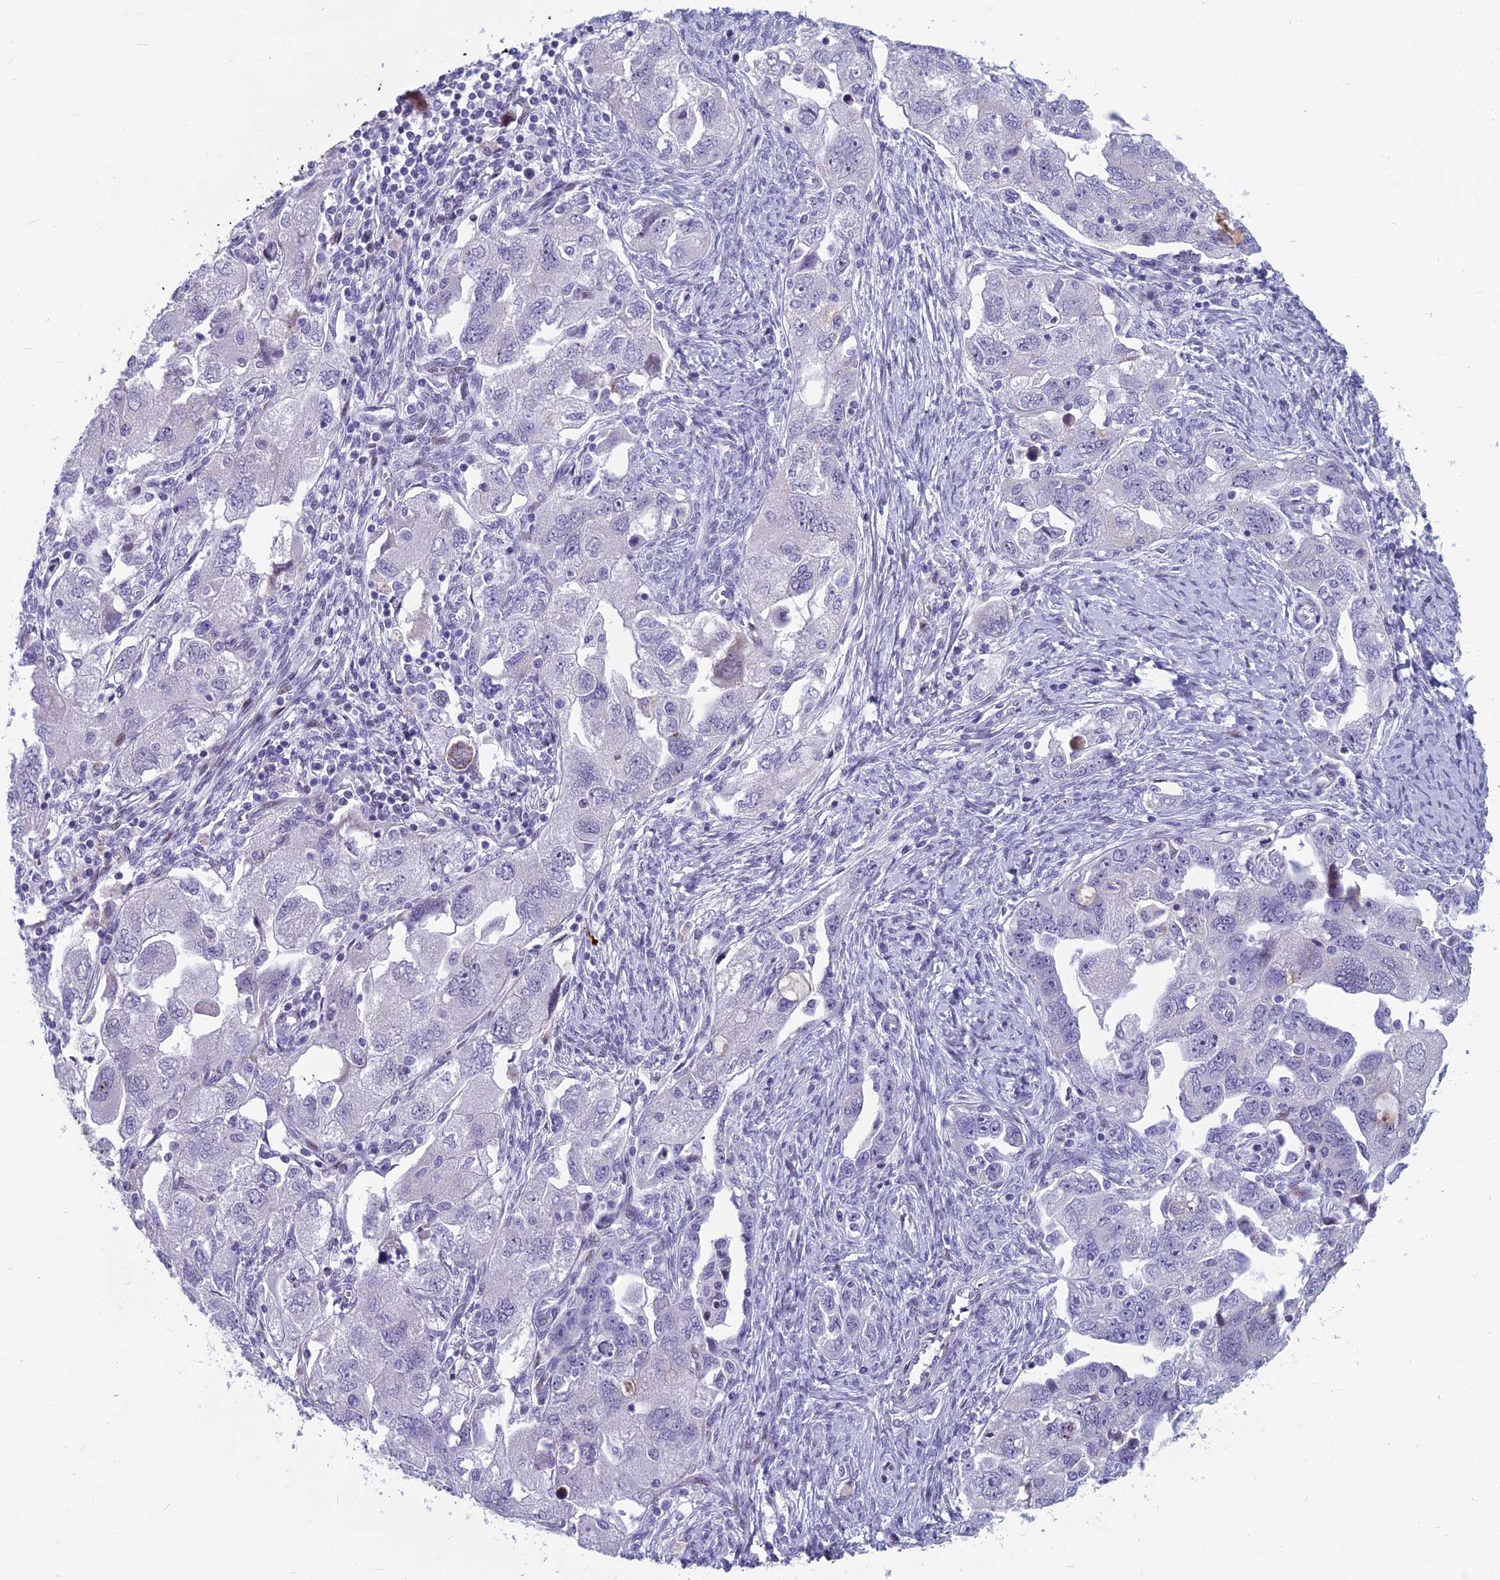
{"staining": {"intensity": "negative", "quantity": "none", "location": "none"}, "tissue": "ovarian cancer", "cell_type": "Tumor cells", "image_type": "cancer", "snomed": [{"axis": "morphology", "description": "Carcinoma, NOS"}, {"axis": "morphology", "description": "Cystadenocarcinoma, serous, NOS"}, {"axis": "topography", "description": "Ovary"}], "caption": "This is an immunohistochemistry image of human ovarian serous cystadenocarcinoma. There is no staining in tumor cells.", "gene": "MYBPC2", "patient": {"sex": "female", "age": 69}}